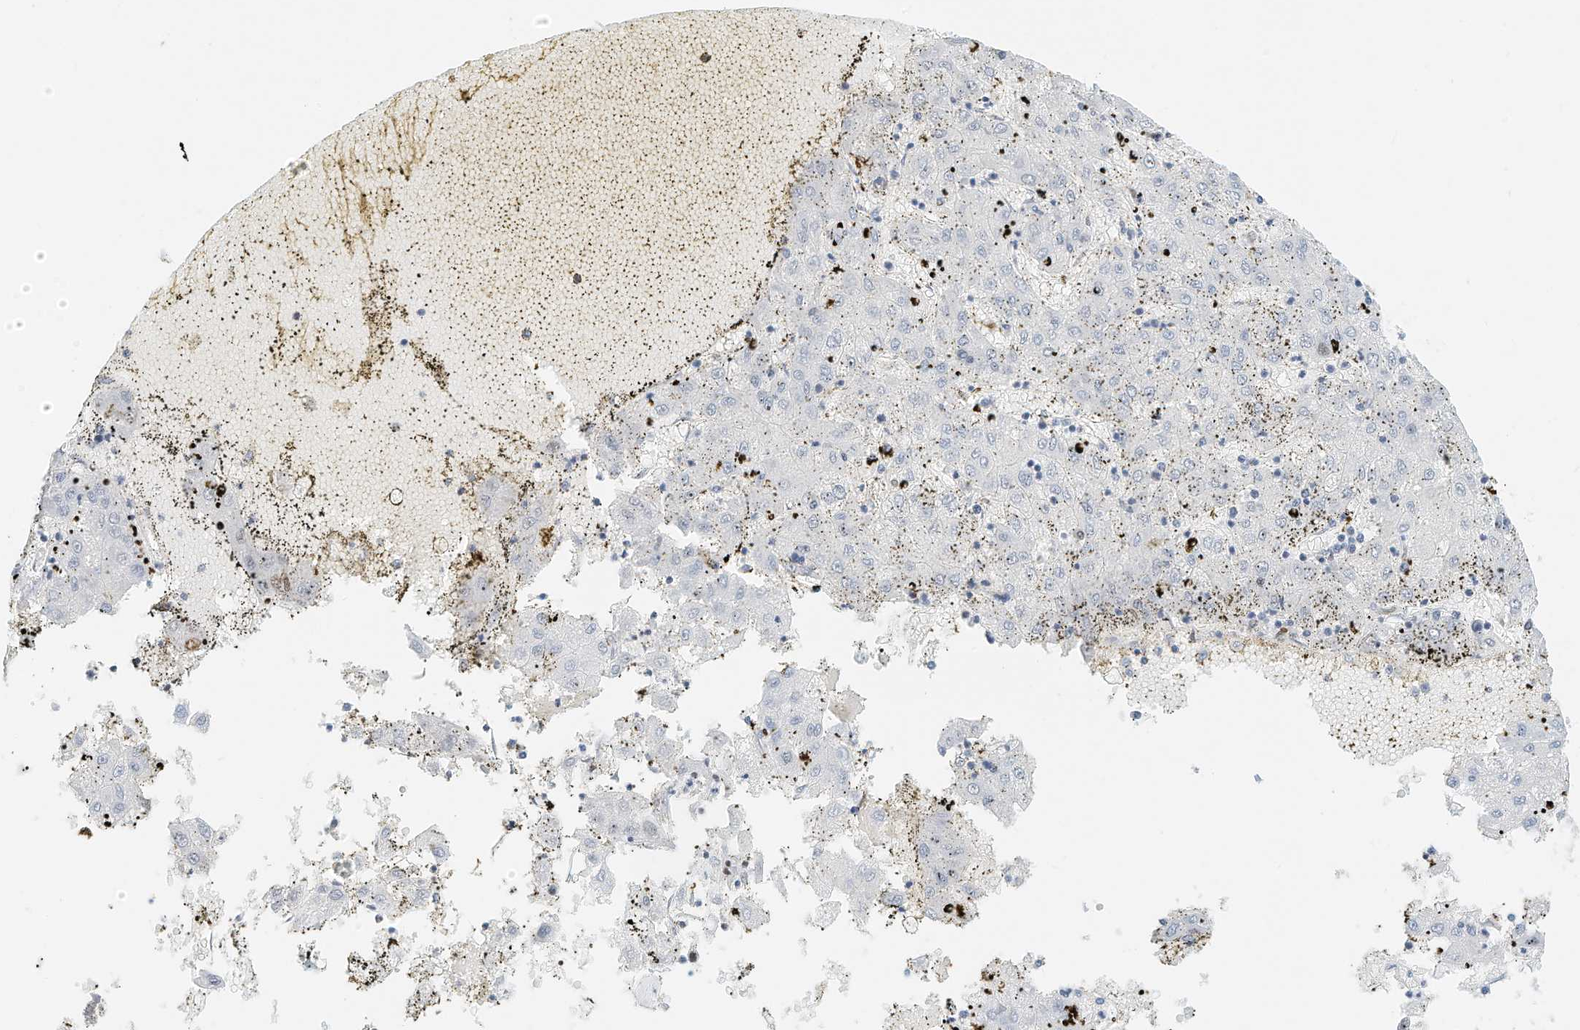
{"staining": {"intensity": "negative", "quantity": "none", "location": "none"}, "tissue": "liver cancer", "cell_type": "Tumor cells", "image_type": "cancer", "snomed": [{"axis": "morphology", "description": "Carcinoma, Hepatocellular, NOS"}, {"axis": "topography", "description": "Liver"}], "caption": "Tumor cells show no significant protein positivity in liver cancer (hepatocellular carcinoma). Nuclei are stained in blue.", "gene": "ARHGAP28", "patient": {"sex": "male", "age": 72}}